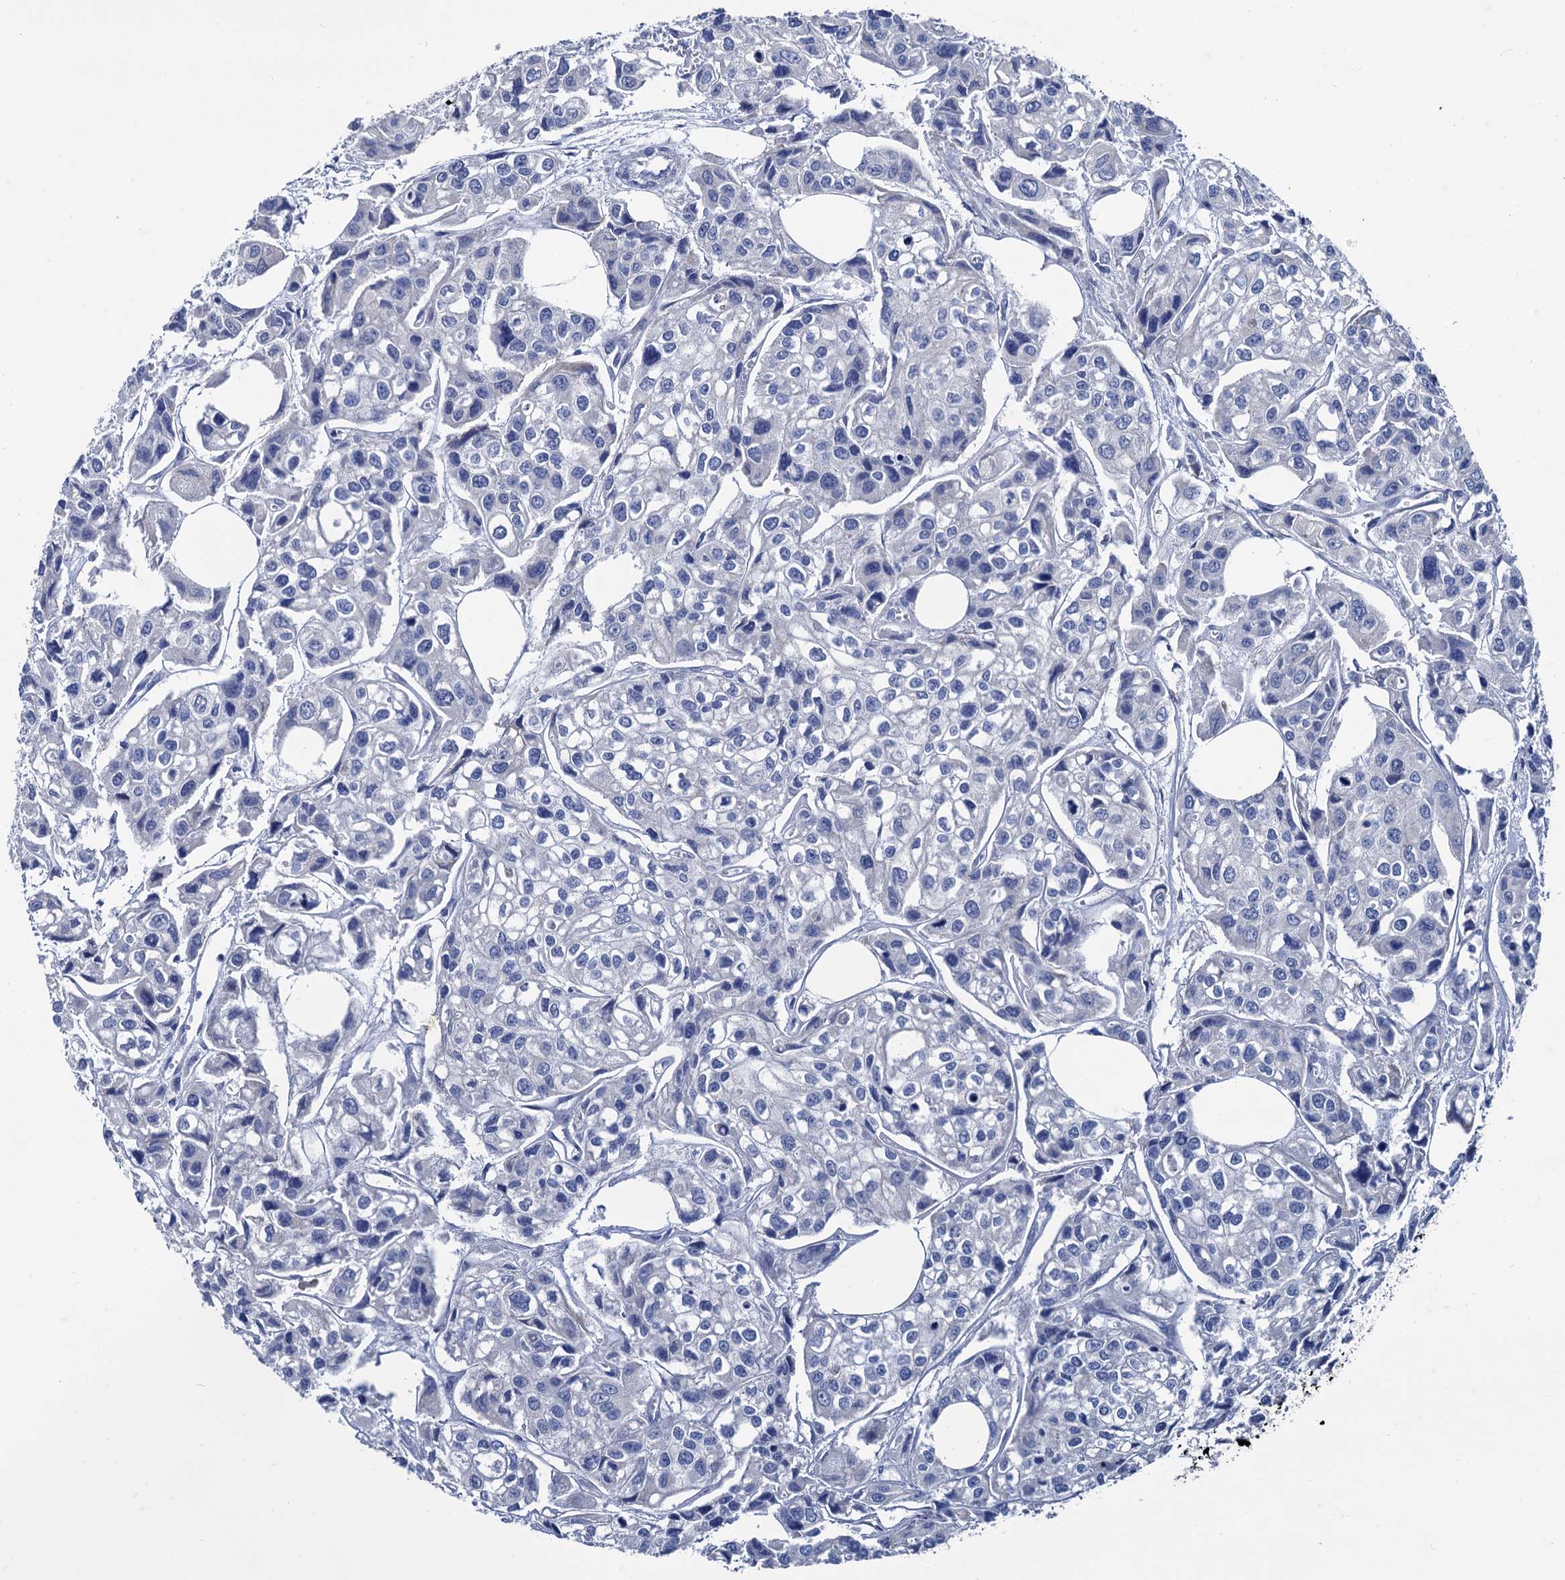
{"staining": {"intensity": "negative", "quantity": "none", "location": "none"}, "tissue": "urothelial cancer", "cell_type": "Tumor cells", "image_type": "cancer", "snomed": [{"axis": "morphology", "description": "Urothelial carcinoma, High grade"}, {"axis": "topography", "description": "Urinary bladder"}], "caption": "Photomicrograph shows no significant protein expression in tumor cells of urothelial cancer.", "gene": "FOXR2", "patient": {"sex": "male", "age": 67}}